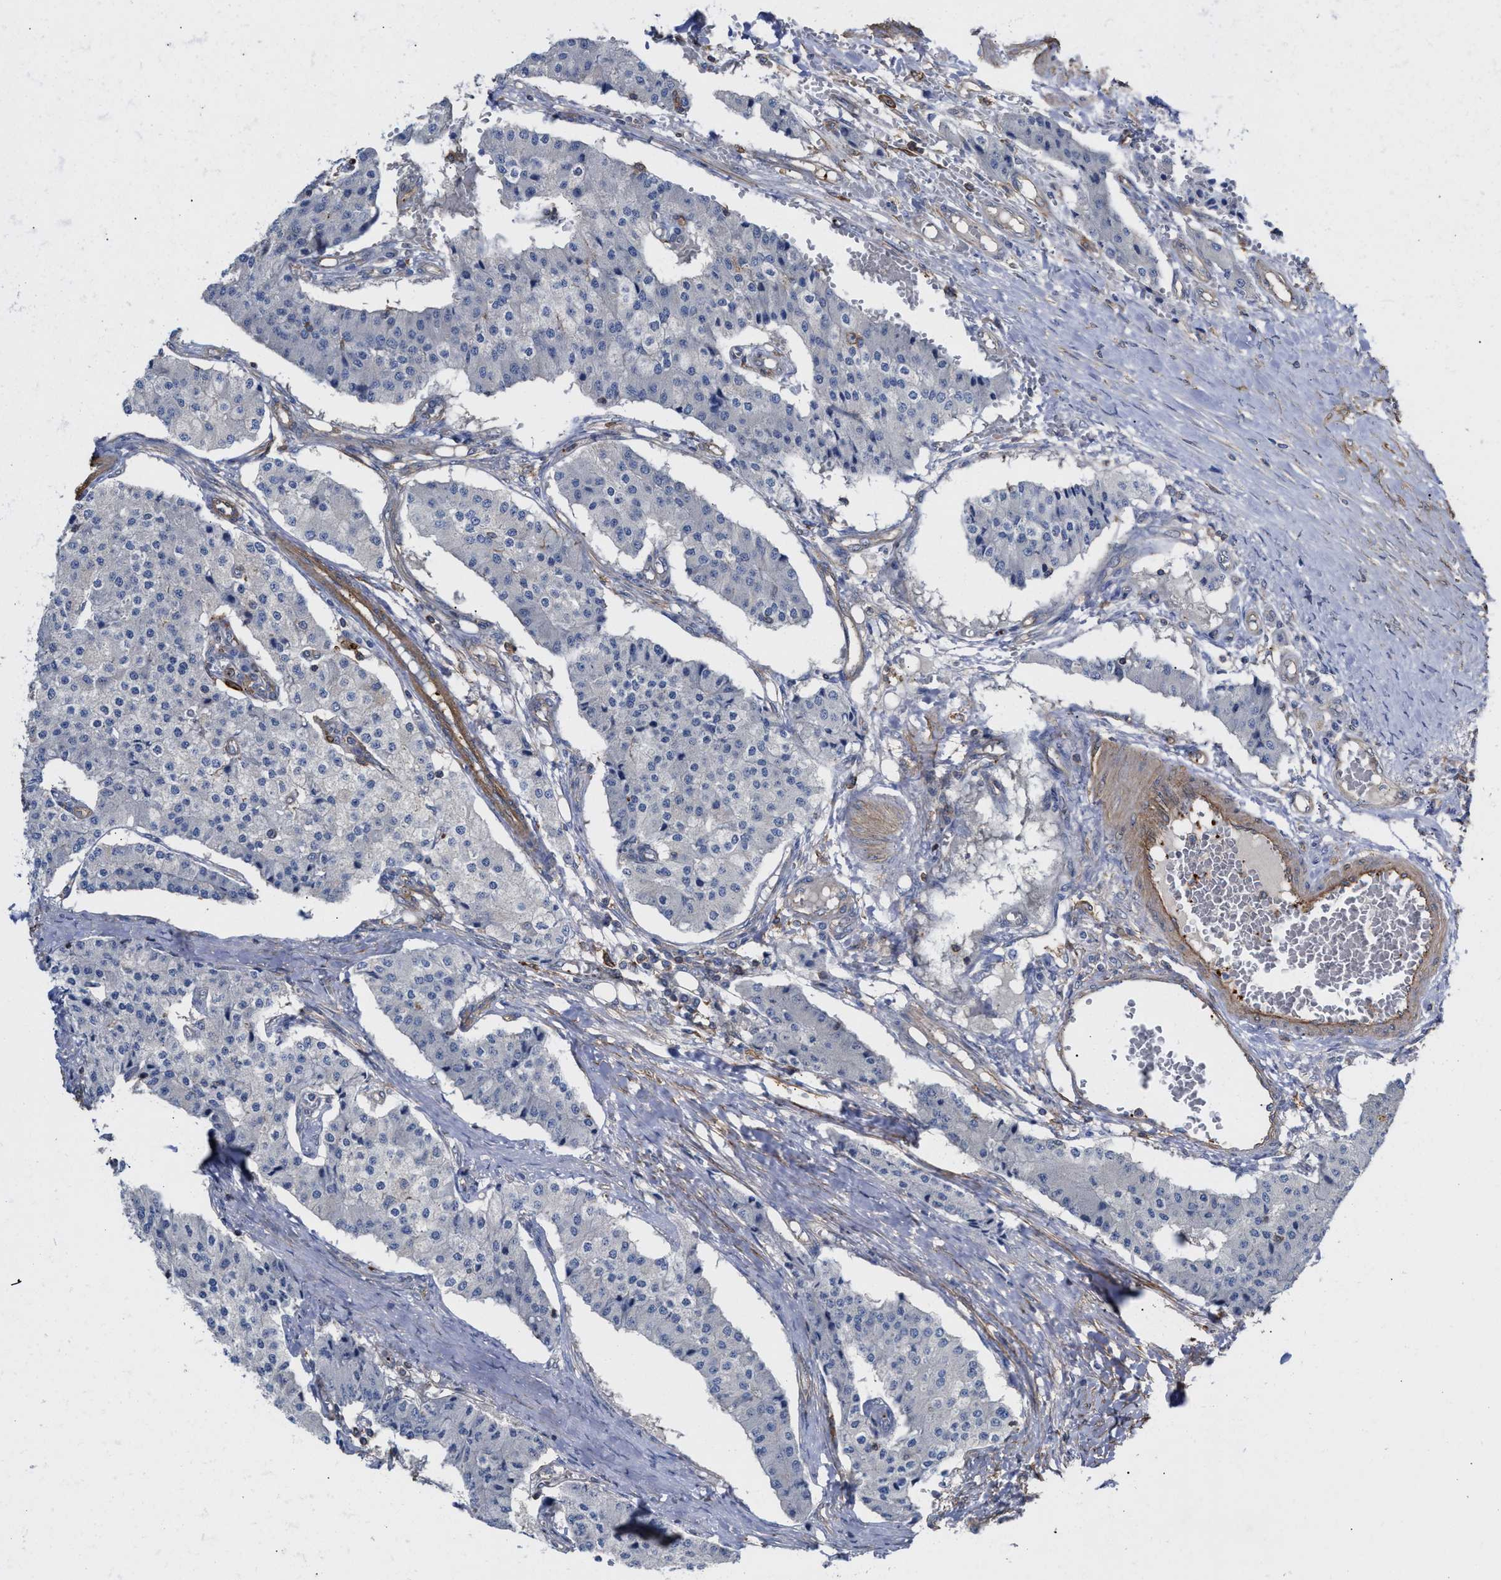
{"staining": {"intensity": "negative", "quantity": "none", "location": "none"}, "tissue": "carcinoid", "cell_type": "Tumor cells", "image_type": "cancer", "snomed": [{"axis": "morphology", "description": "Carcinoid, malignant, NOS"}, {"axis": "topography", "description": "Colon"}], "caption": "Carcinoid stained for a protein using IHC reveals no expression tumor cells.", "gene": "HS3ST5", "patient": {"sex": "female", "age": 52}}